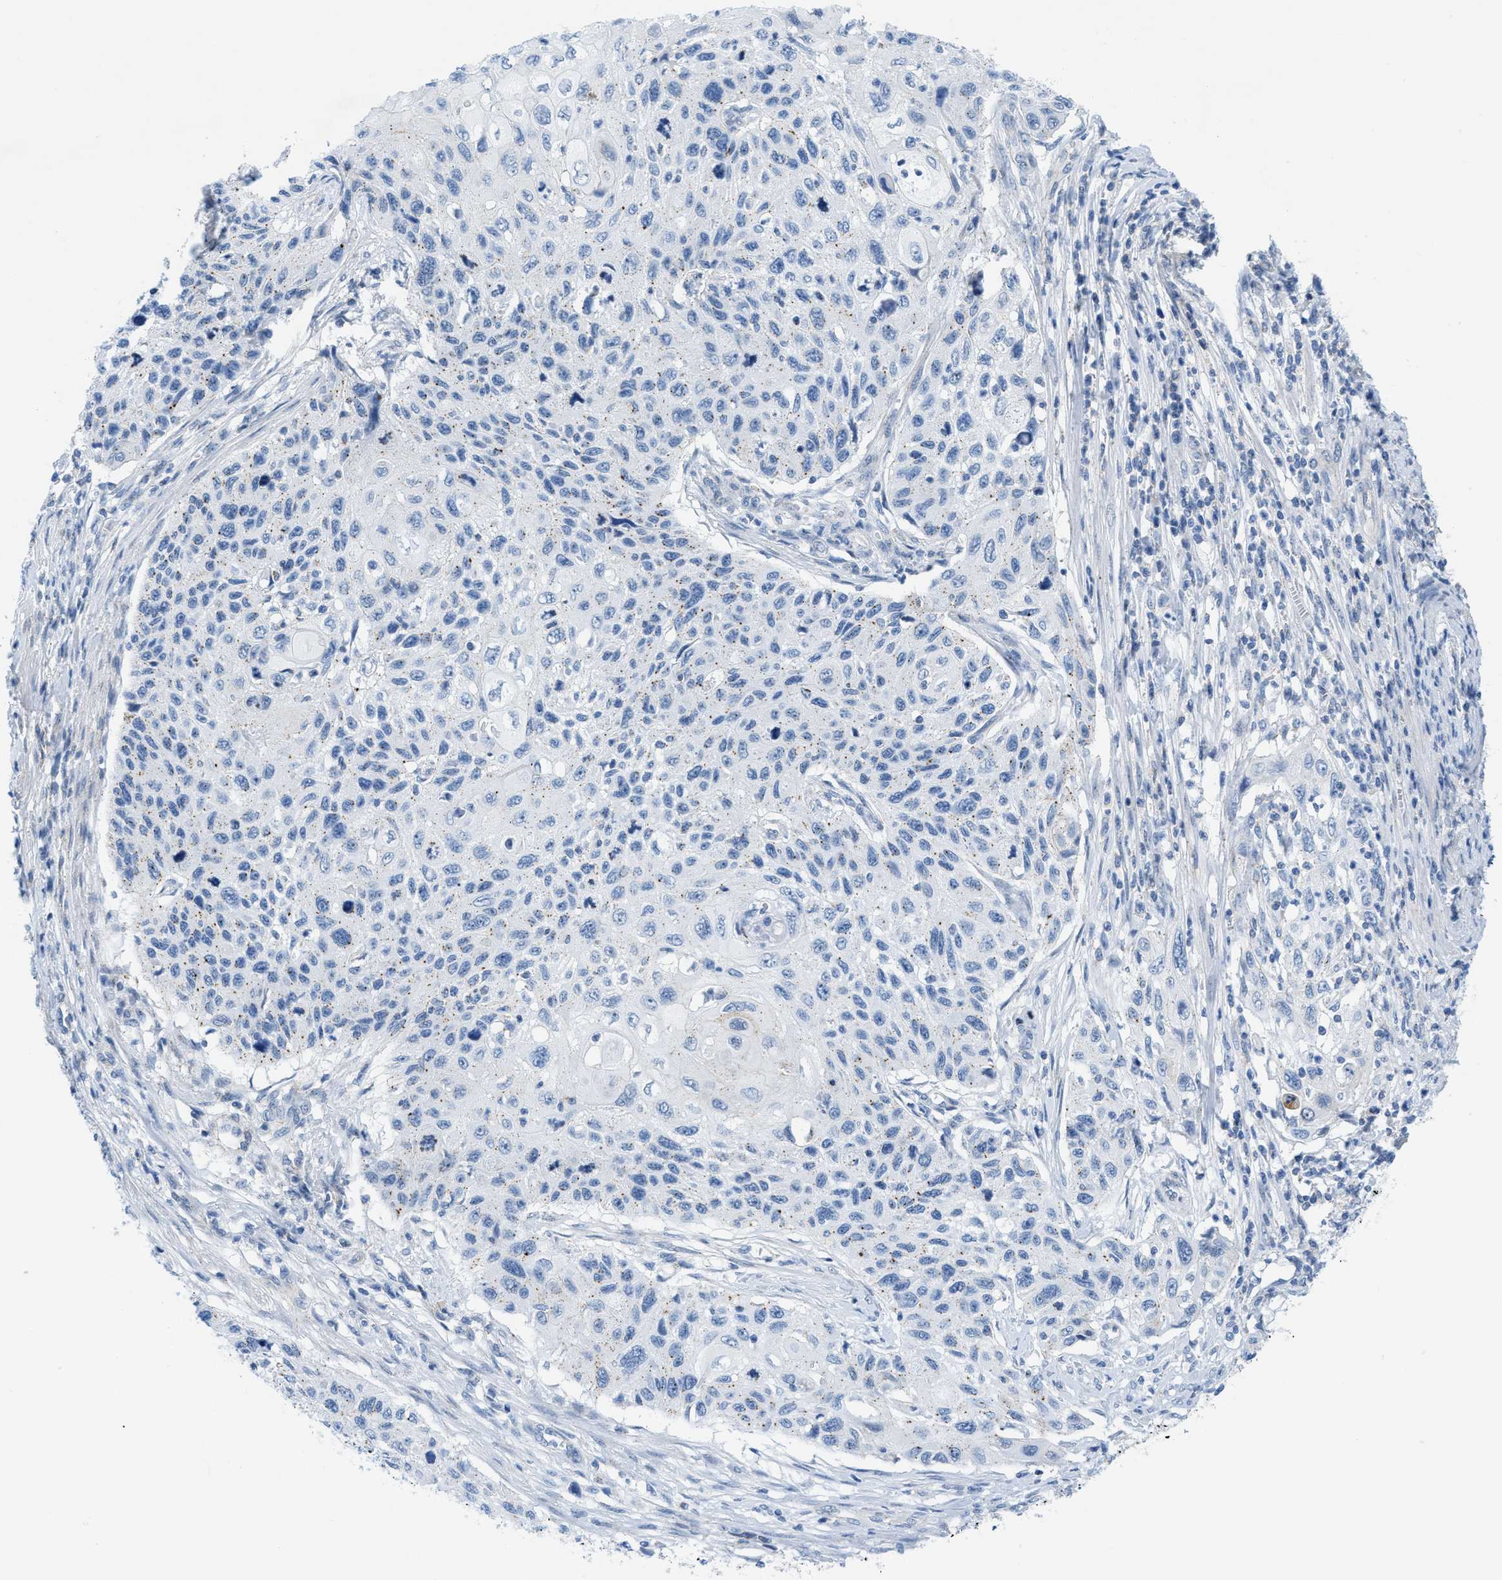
{"staining": {"intensity": "negative", "quantity": "none", "location": "none"}, "tissue": "cervical cancer", "cell_type": "Tumor cells", "image_type": "cancer", "snomed": [{"axis": "morphology", "description": "Squamous cell carcinoma, NOS"}, {"axis": "topography", "description": "Cervix"}], "caption": "Tumor cells show no significant positivity in cervical cancer (squamous cell carcinoma).", "gene": "FDCSP", "patient": {"sex": "female", "age": 70}}